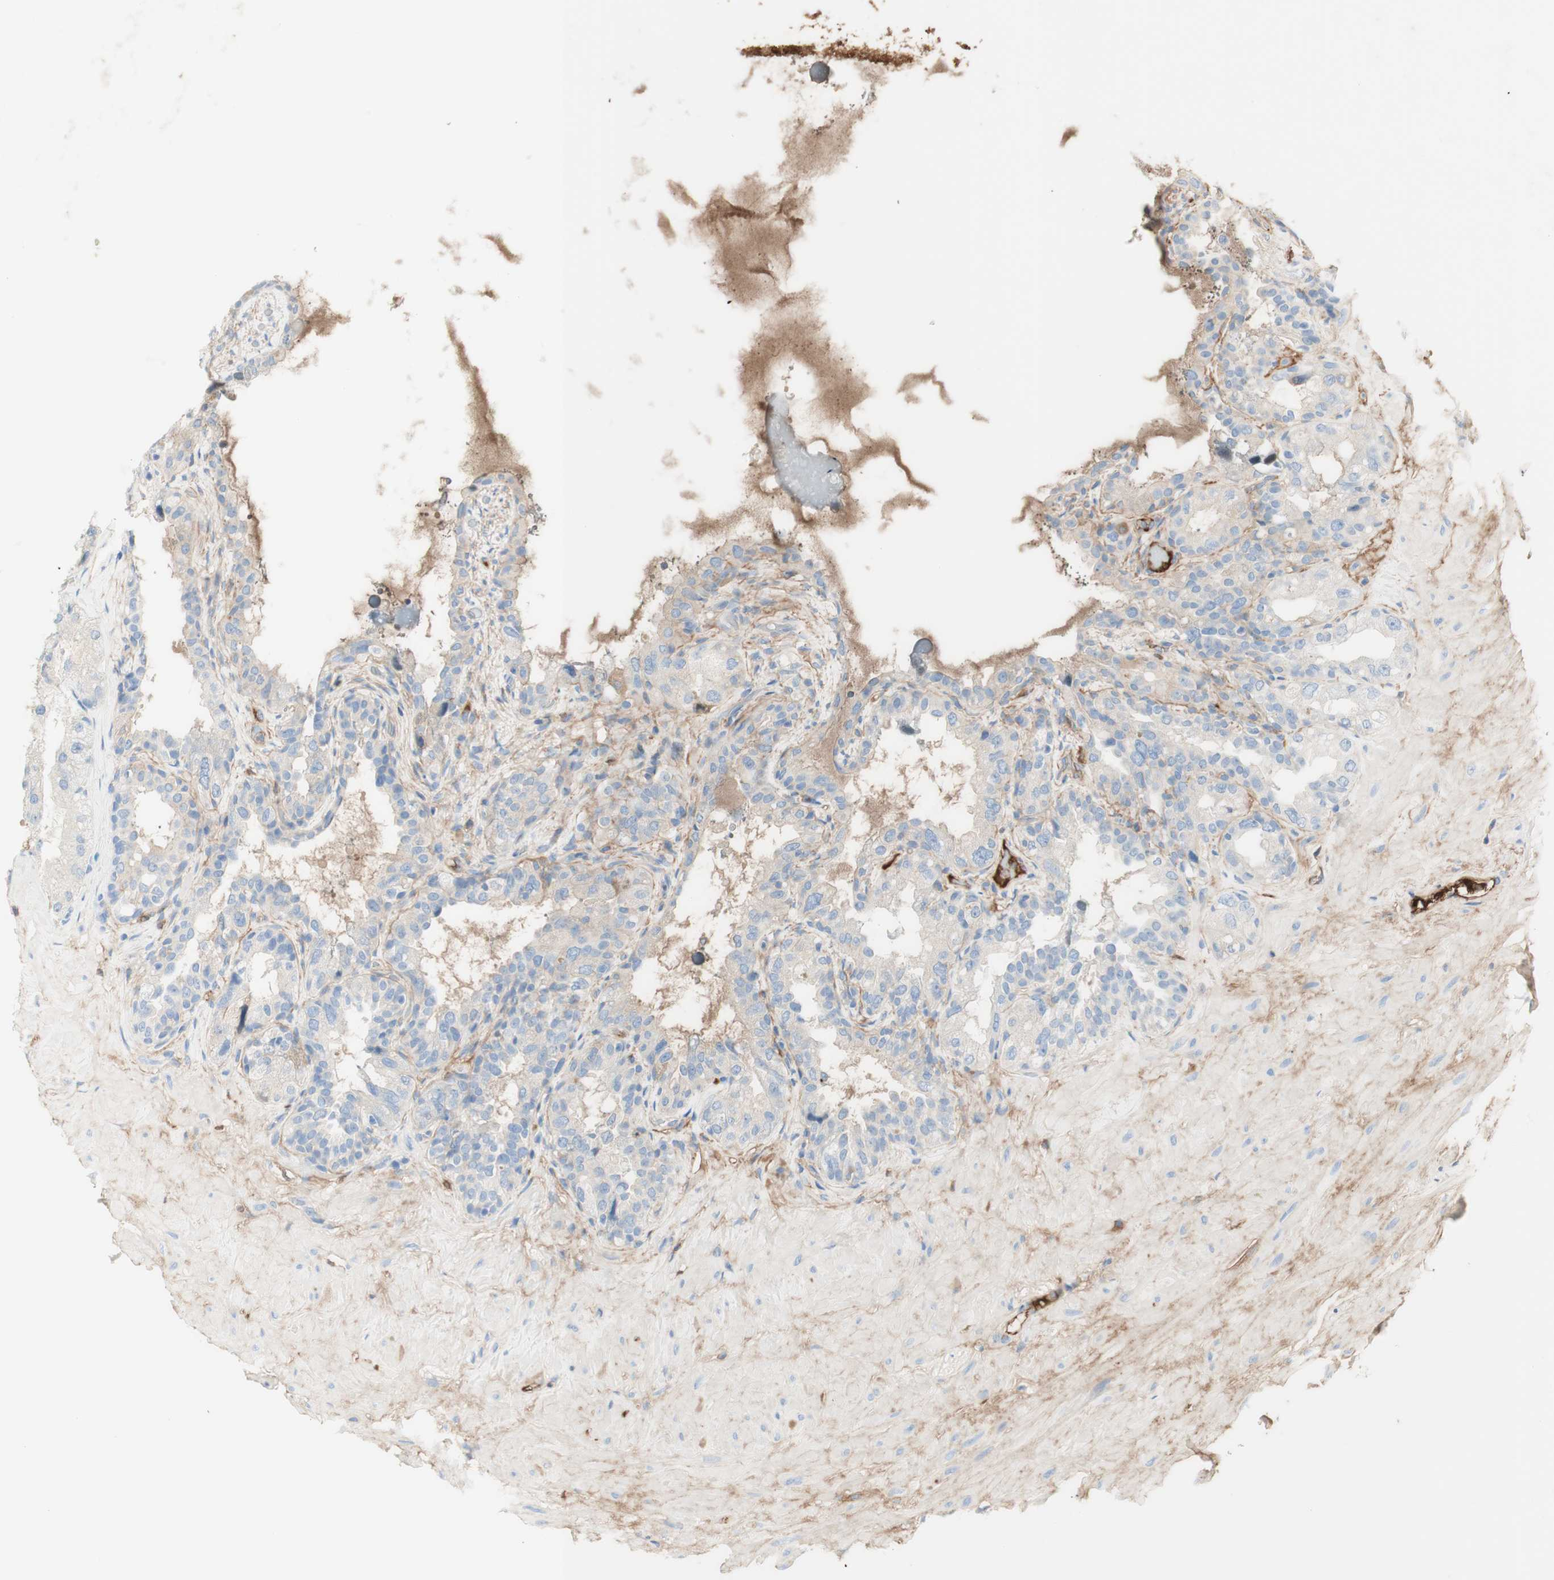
{"staining": {"intensity": "moderate", "quantity": "<25%", "location": "cytoplasmic/membranous"}, "tissue": "seminal vesicle", "cell_type": "Glandular cells", "image_type": "normal", "snomed": [{"axis": "morphology", "description": "Normal tissue, NOS"}, {"axis": "topography", "description": "Seminal veicle"}], "caption": "Immunohistochemistry micrograph of unremarkable human seminal vesicle stained for a protein (brown), which exhibits low levels of moderate cytoplasmic/membranous expression in approximately <25% of glandular cells.", "gene": "KNG1", "patient": {"sex": "male", "age": 68}}